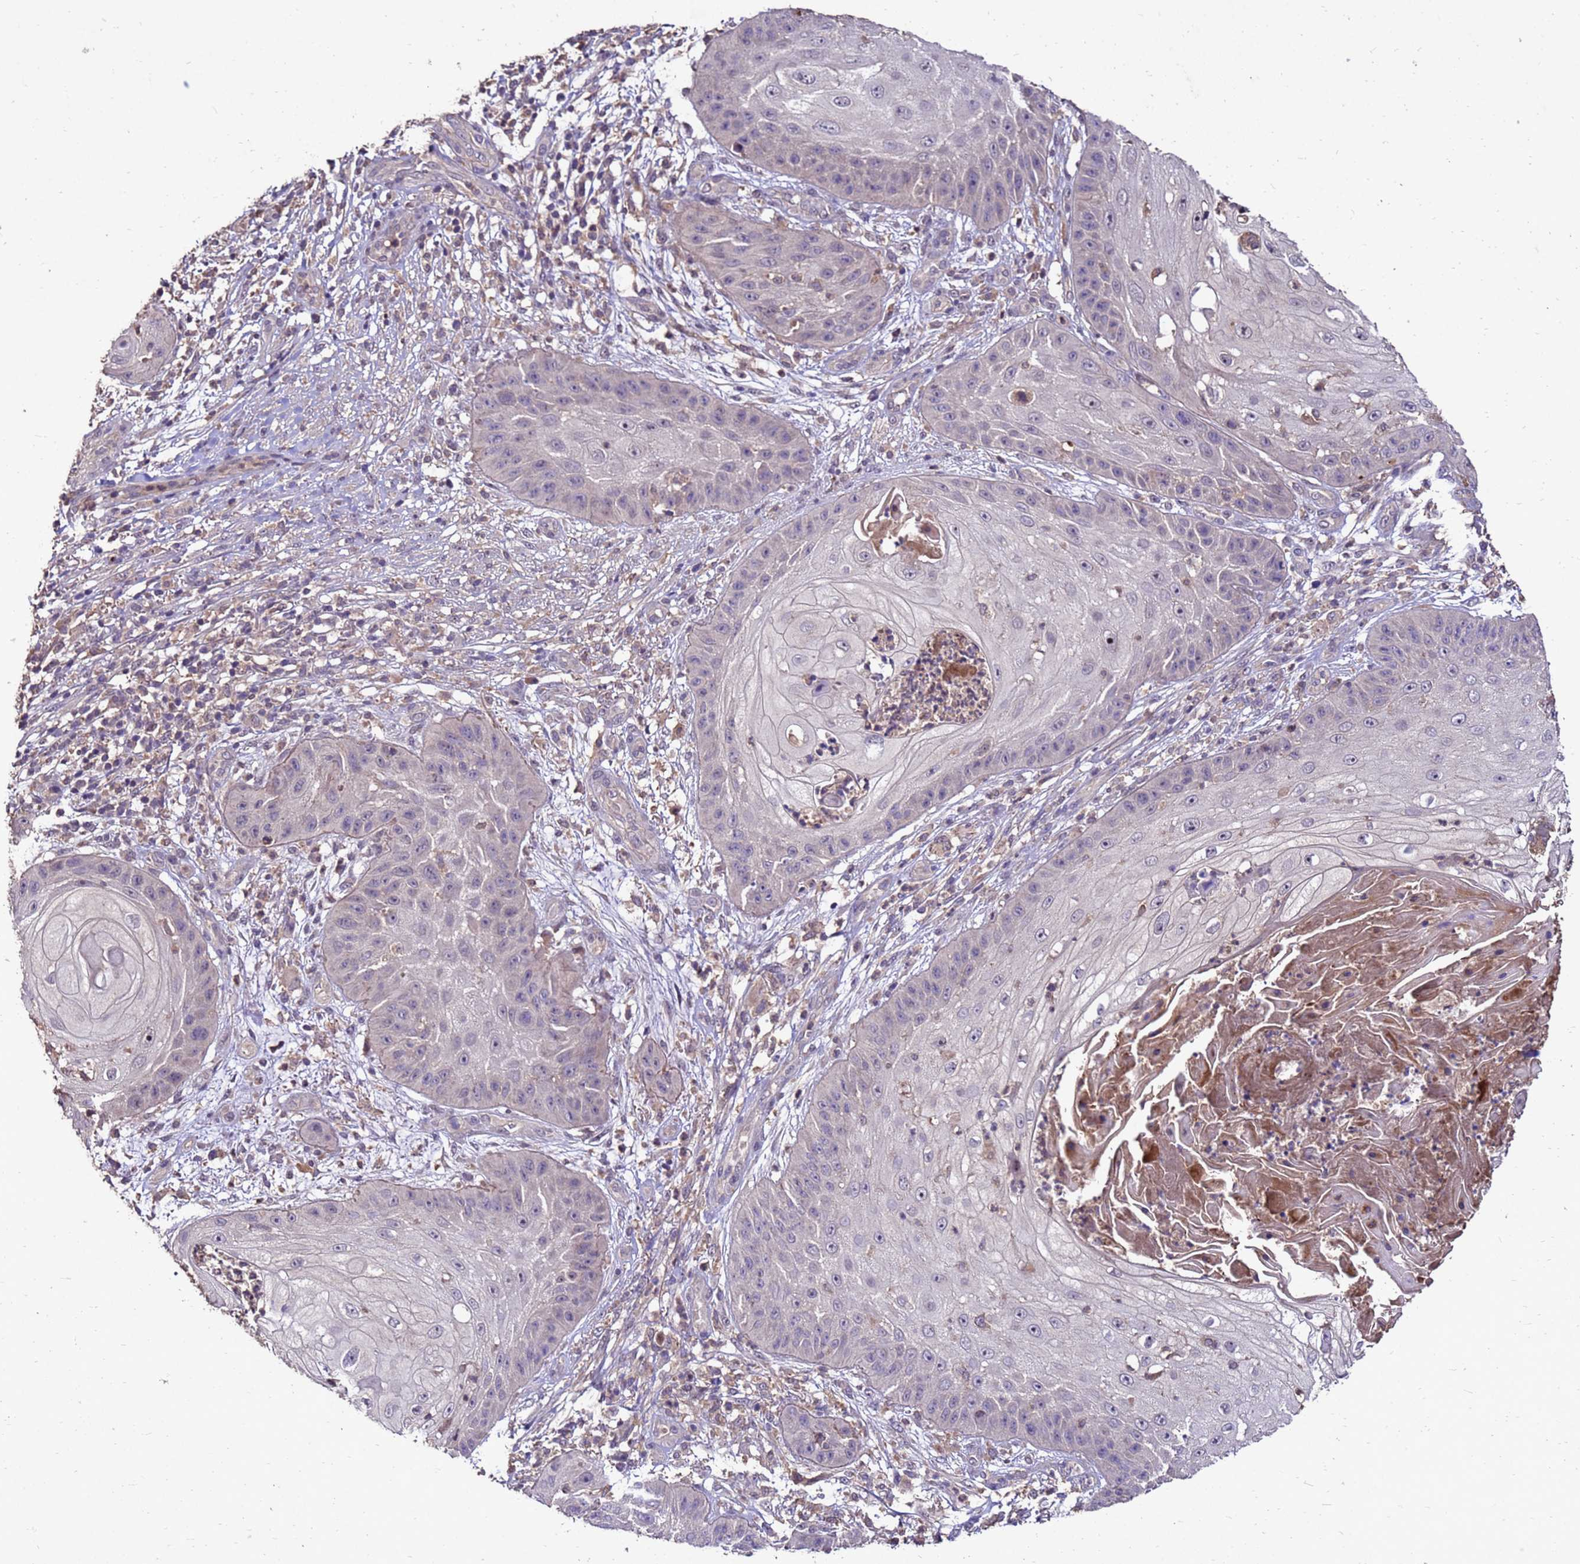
{"staining": {"intensity": "negative", "quantity": "none", "location": "none"}, "tissue": "skin cancer", "cell_type": "Tumor cells", "image_type": "cancer", "snomed": [{"axis": "morphology", "description": "Squamous cell carcinoma, NOS"}, {"axis": "topography", "description": "Skin"}], "caption": "Human skin cancer (squamous cell carcinoma) stained for a protein using immunohistochemistry (IHC) displays no staining in tumor cells.", "gene": "TOR4A", "patient": {"sex": "male", "age": 70}}